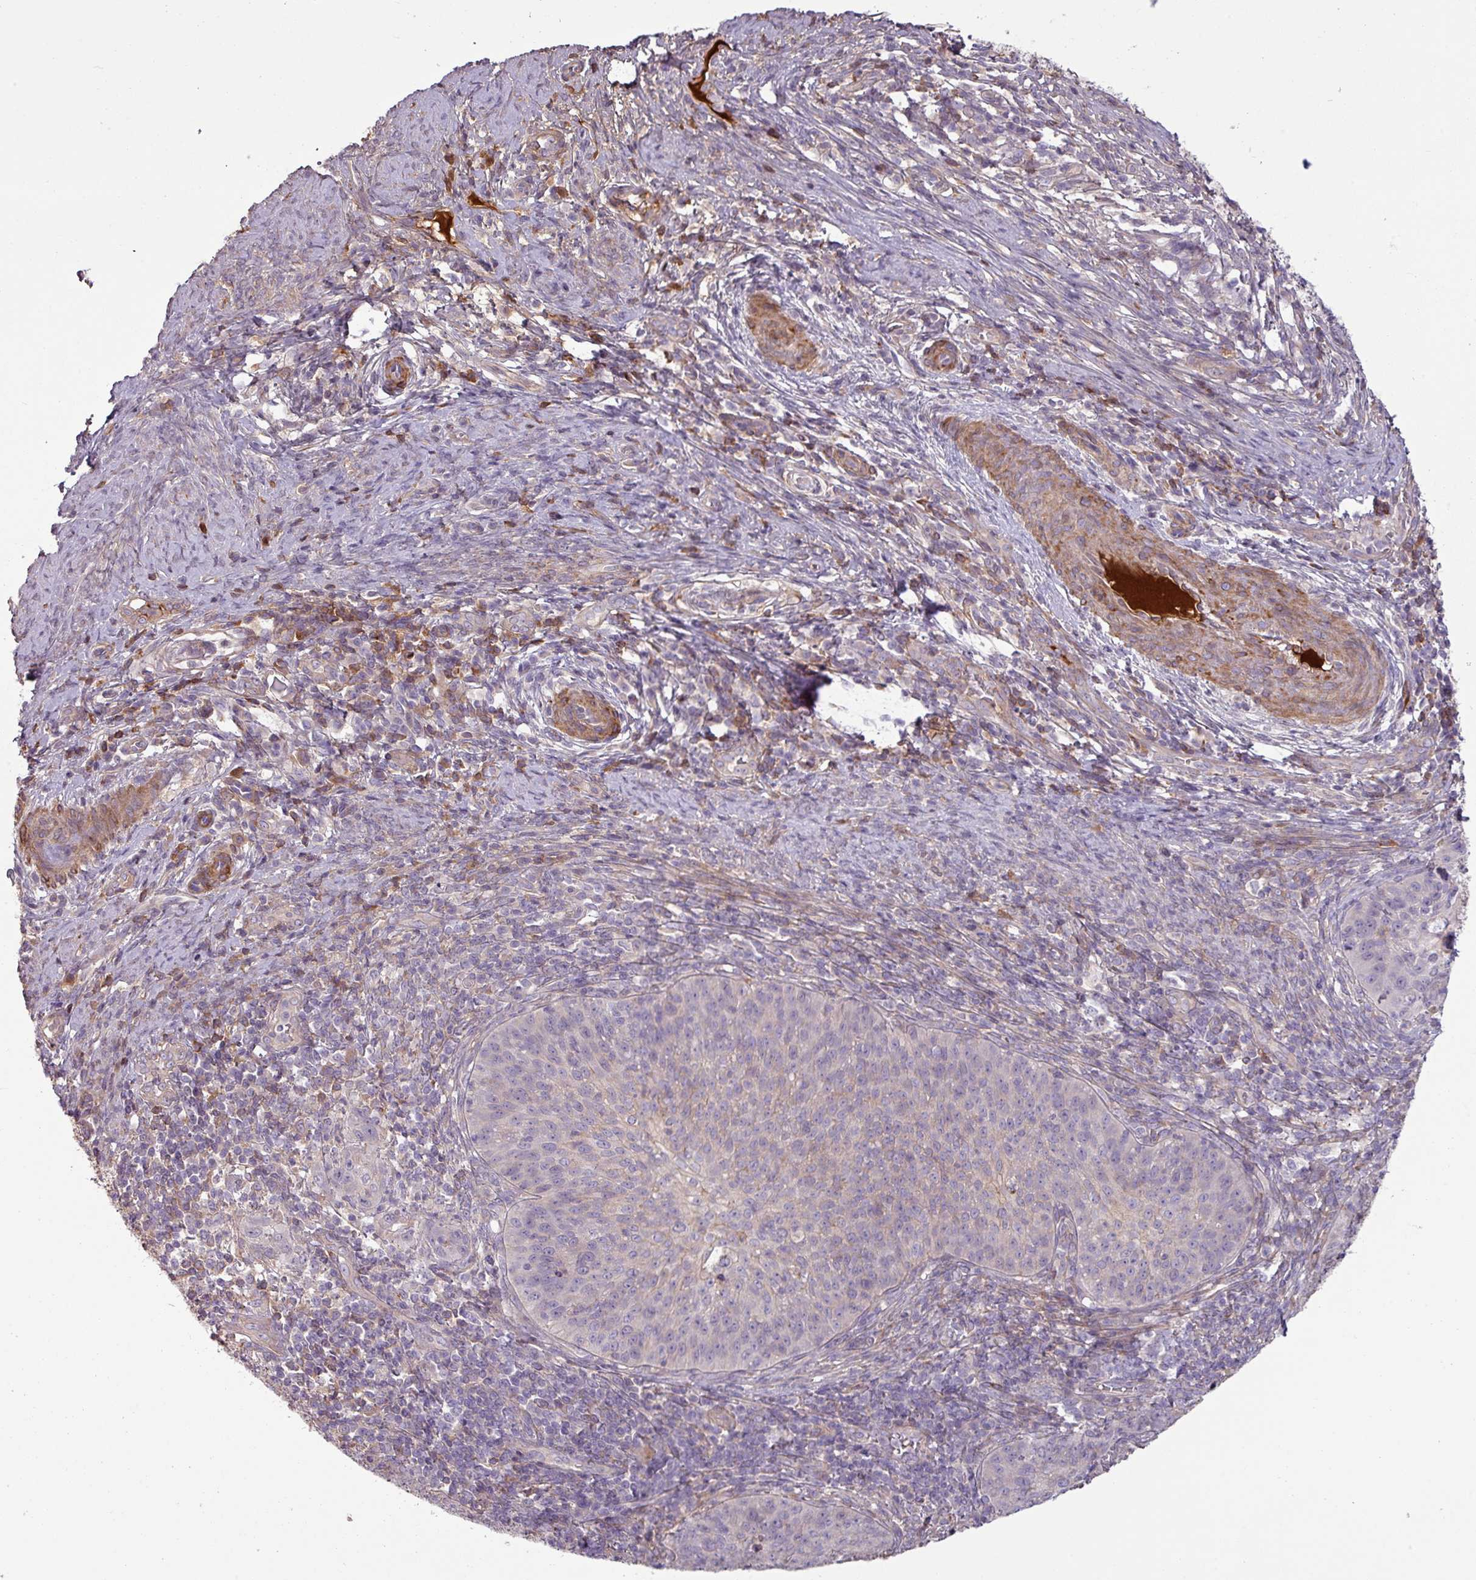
{"staining": {"intensity": "weak", "quantity": "<25%", "location": "cytoplasmic/membranous"}, "tissue": "cervical cancer", "cell_type": "Tumor cells", "image_type": "cancer", "snomed": [{"axis": "morphology", "description": "Squamous cell carcinoma, NOS"}, {"axis": "topography", "description": "Cervix"}], "caption": "Immunohistochemistry histopathology image of neoplastic tissue: human cervical cancer (squamous cell carcinoma) stained with DAB shows no significant protein positivity in tumor cells.", "gene": "C4B", "patient": {"sex": "female", "age": 30}}